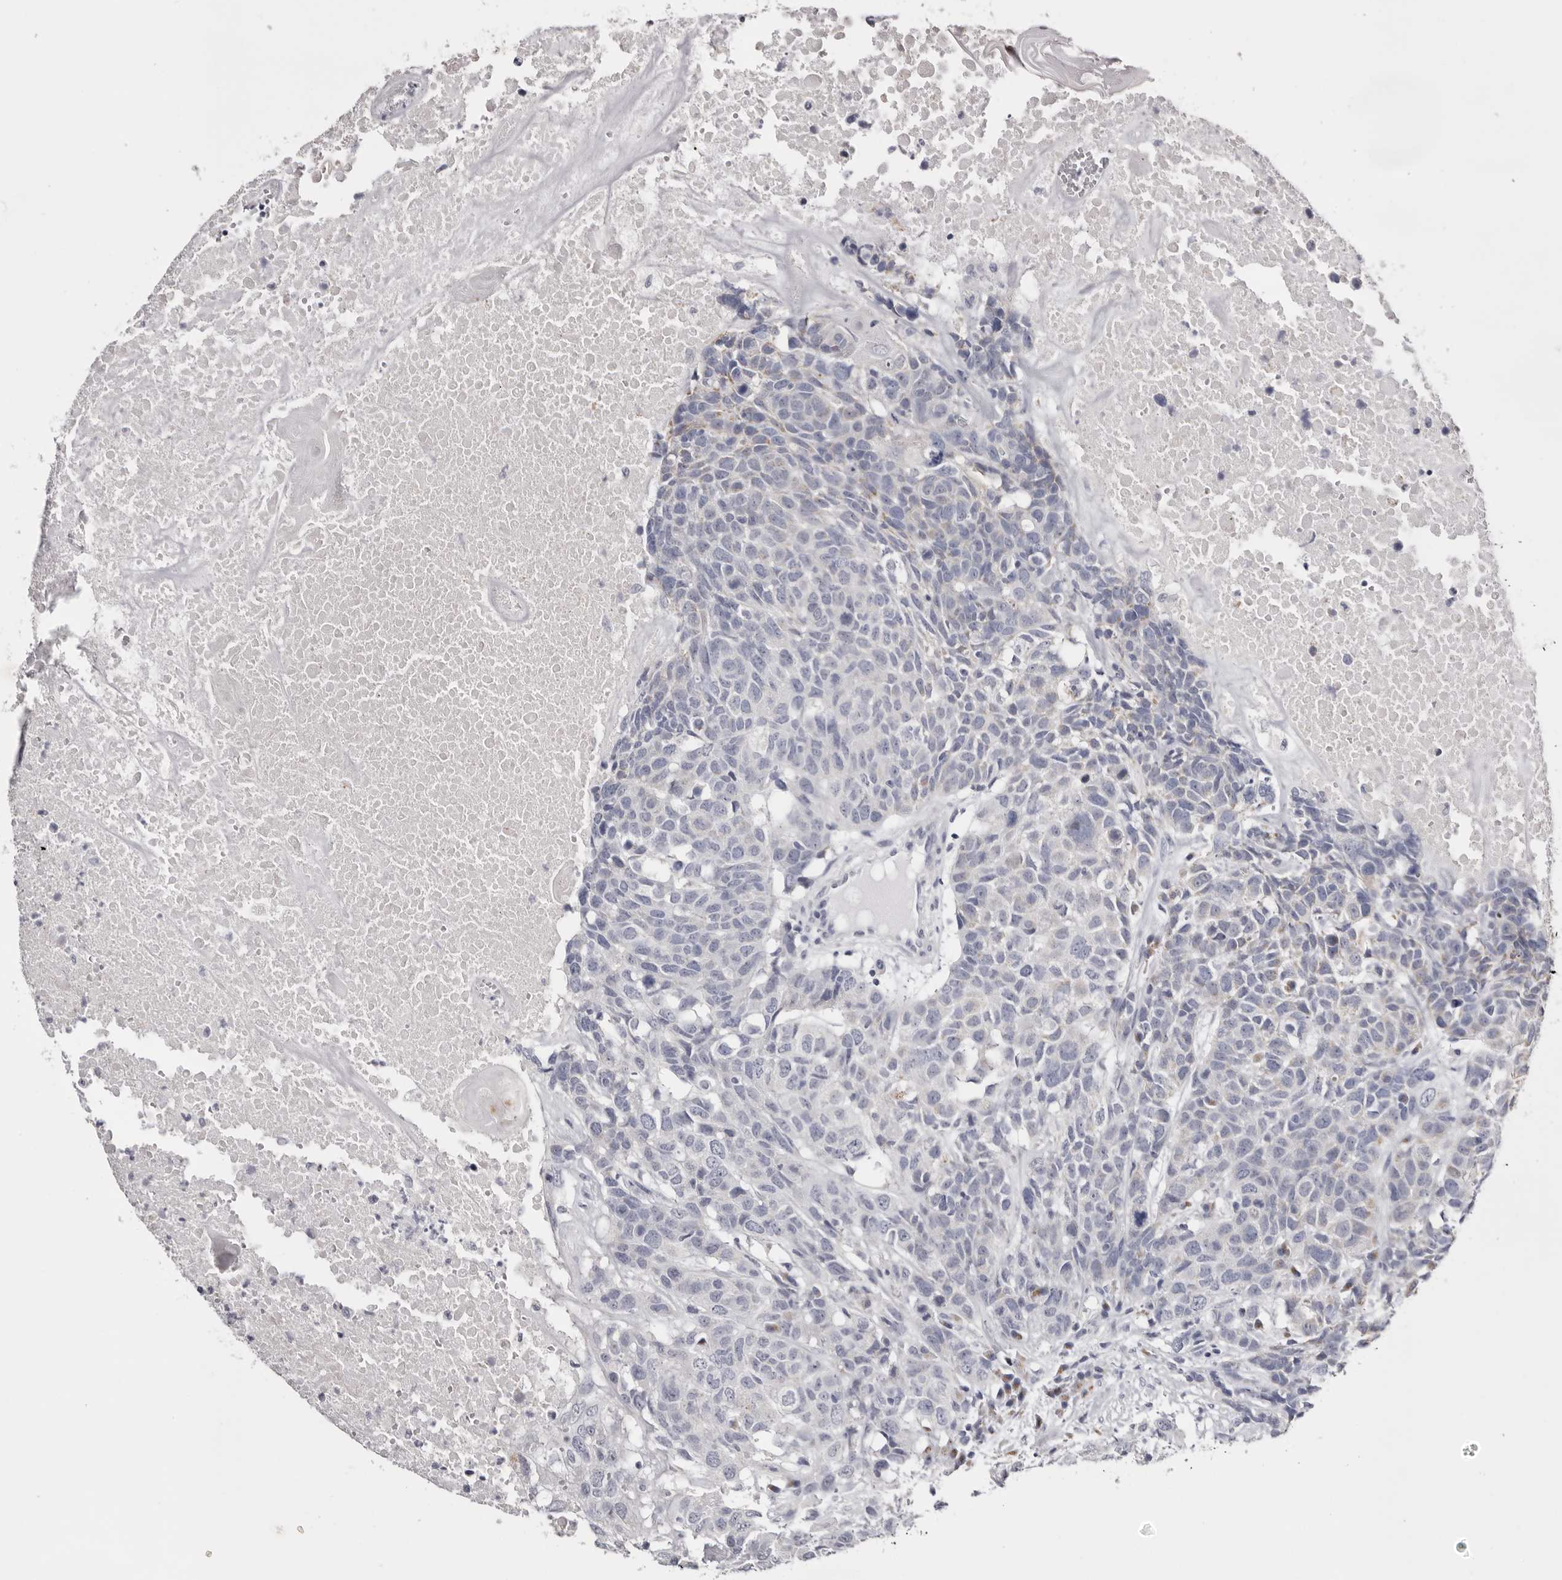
{"staining": {"intensity": "negative", "quantity": "none", "location": "none"}, "tissue": "head and neck cancer", "cell_type": "Tumor cells", "image_type": "cancer", "snomed": [{"axis": "morphology", "description": "Squamous cell carcinoma, NOS"}, {"axis": "topography", "description": "Head-Neck"}], "caption": "DAB (3,3'-diaminobenzidine) immunohistochemical staining of squamous cell carcinoma (head and neck) shows no significant expression in tumor cells.", "gene": "CASQ1", "patient": {"sex": "male", "age": 66}}